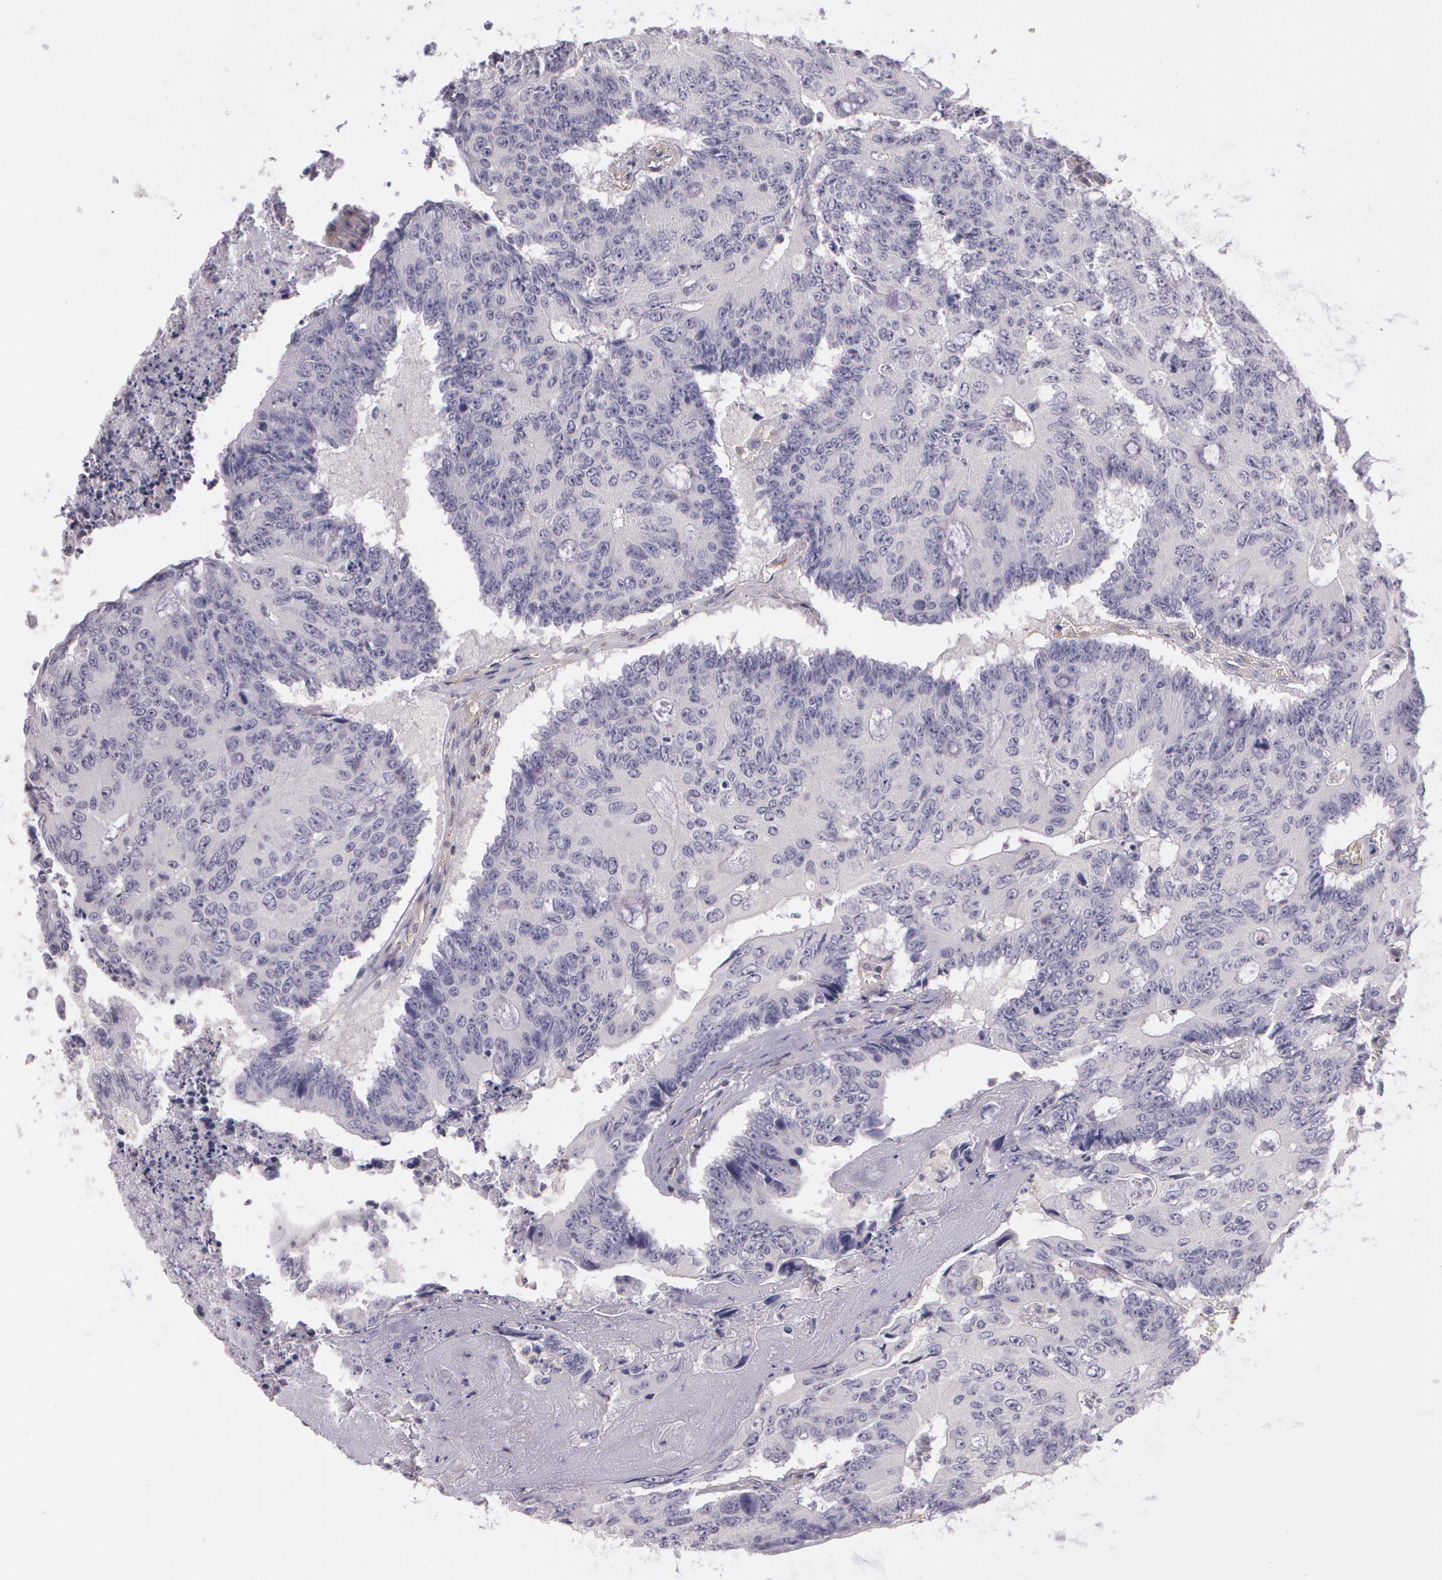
{"staining": {"intensity": "negative", "quantity": "none", "location": "none"}, "tissue": "colorectal cancer", "cell_type": "Tumor cells", "image_type": "cancer", "snomed": [{"axis": "morphology", "description": "Adenocarcinoma, NOS"}, {"axis": "topography", "description": "Colon"}], "caption": "Tumor cells show no significant staining in colorectal adenocarcinoma. The staining is performed using DAB (3,3'-diaminobenzidine) brown chromogen with nuclei counter-stained in using hematoxylin.", "gene": "G2E3", "patient": {"sex": "male", "age": 65}}